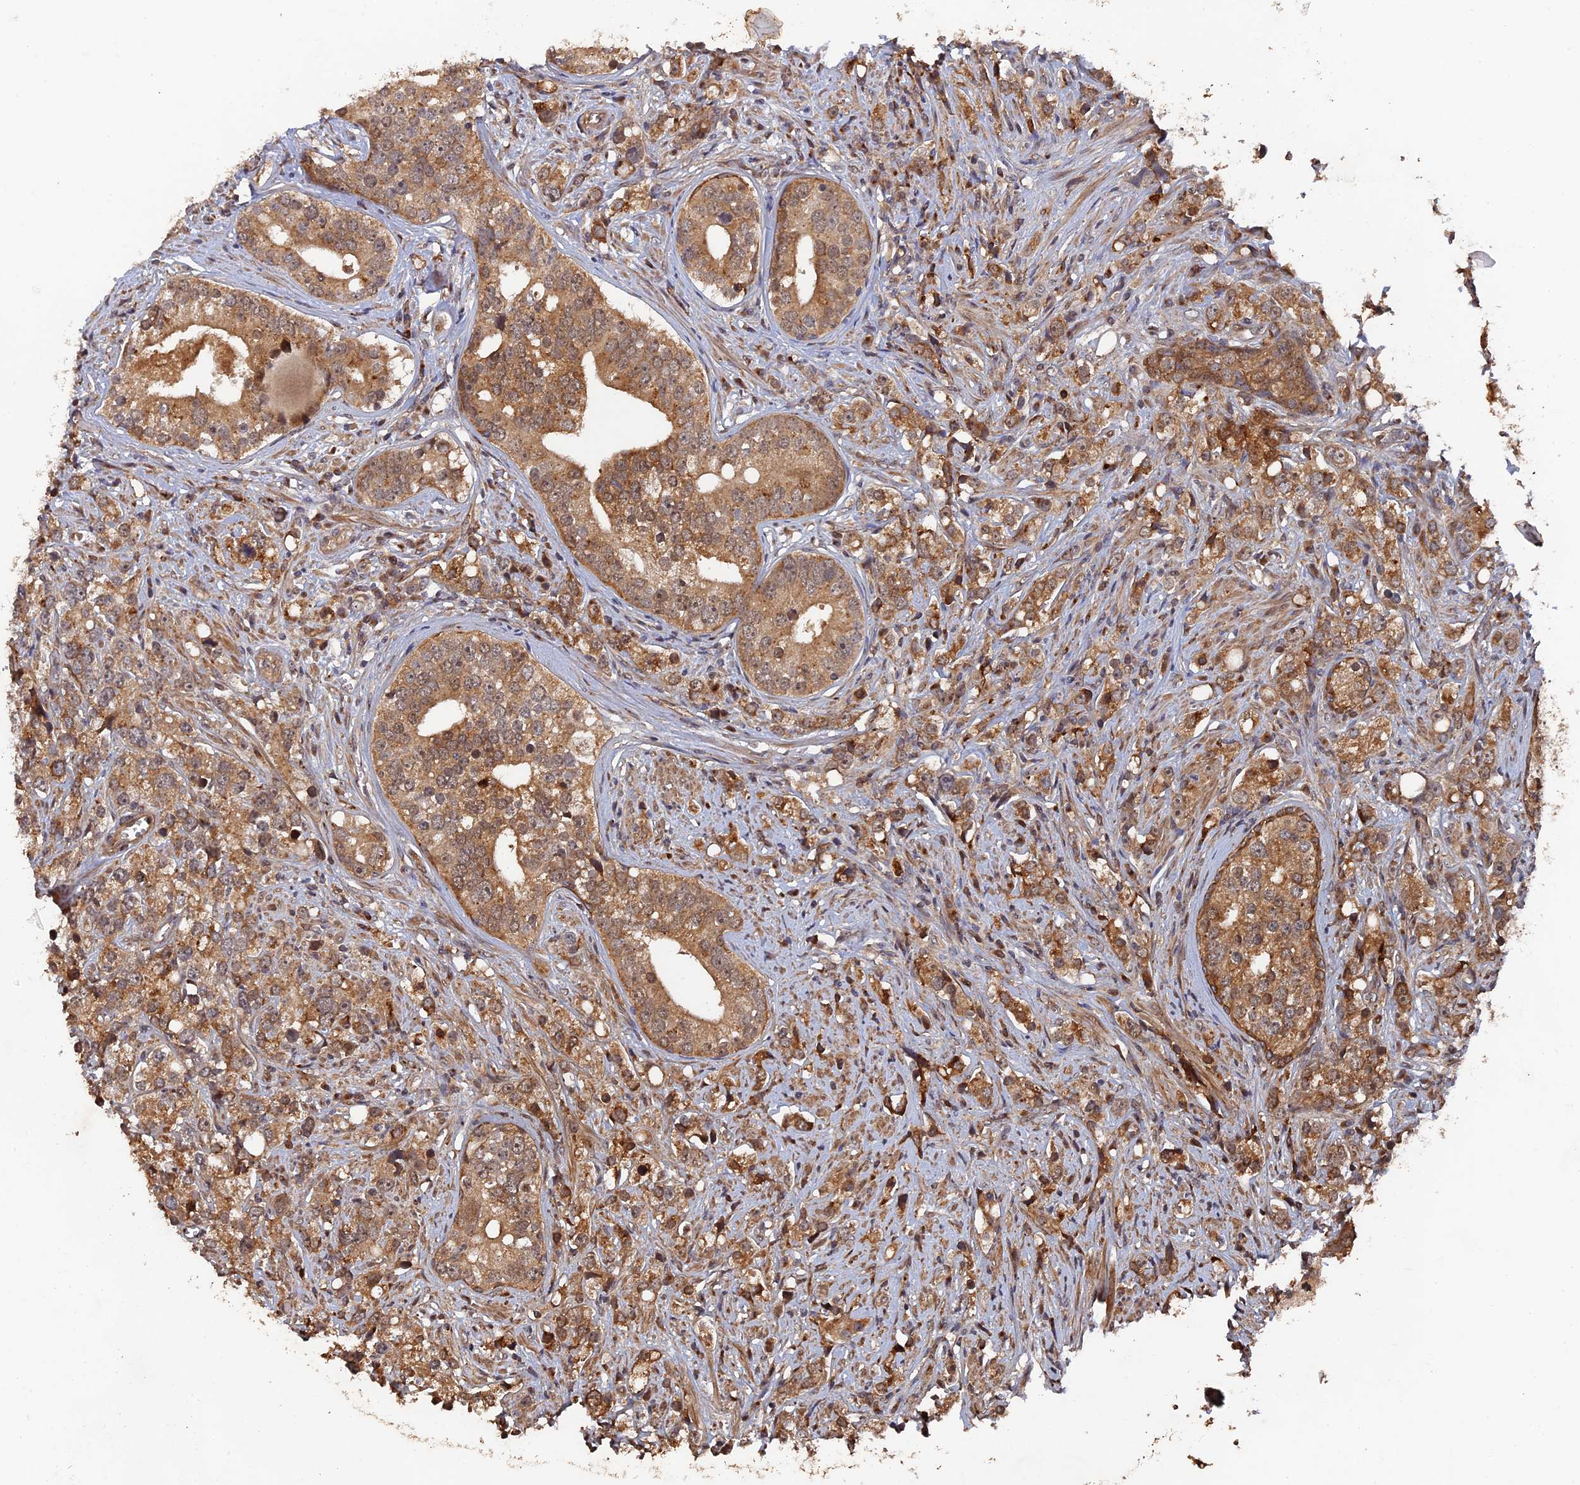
{"staining": {"intensity": "moderate", "quantity": ">75%", "location": "cytoplasmic/membranous,nuclear"}, "tissue": "prostate cancer", "cell_type": "Tumor cells", "image_type": "cancer", "snomed": [{"axis": "morphology", "description": "Adenocarcinoma, High grade"}, {"axis": "topography", "description": "Prostate"}], "caption": "Prostate cancer stained with a brown dye displays moderate cytoplasmic/membranous and nuclear positive staining in approximately >75% of tumor cells.", "gene": "VPS37C", "patient": {"sex": "male", "age": 71}}